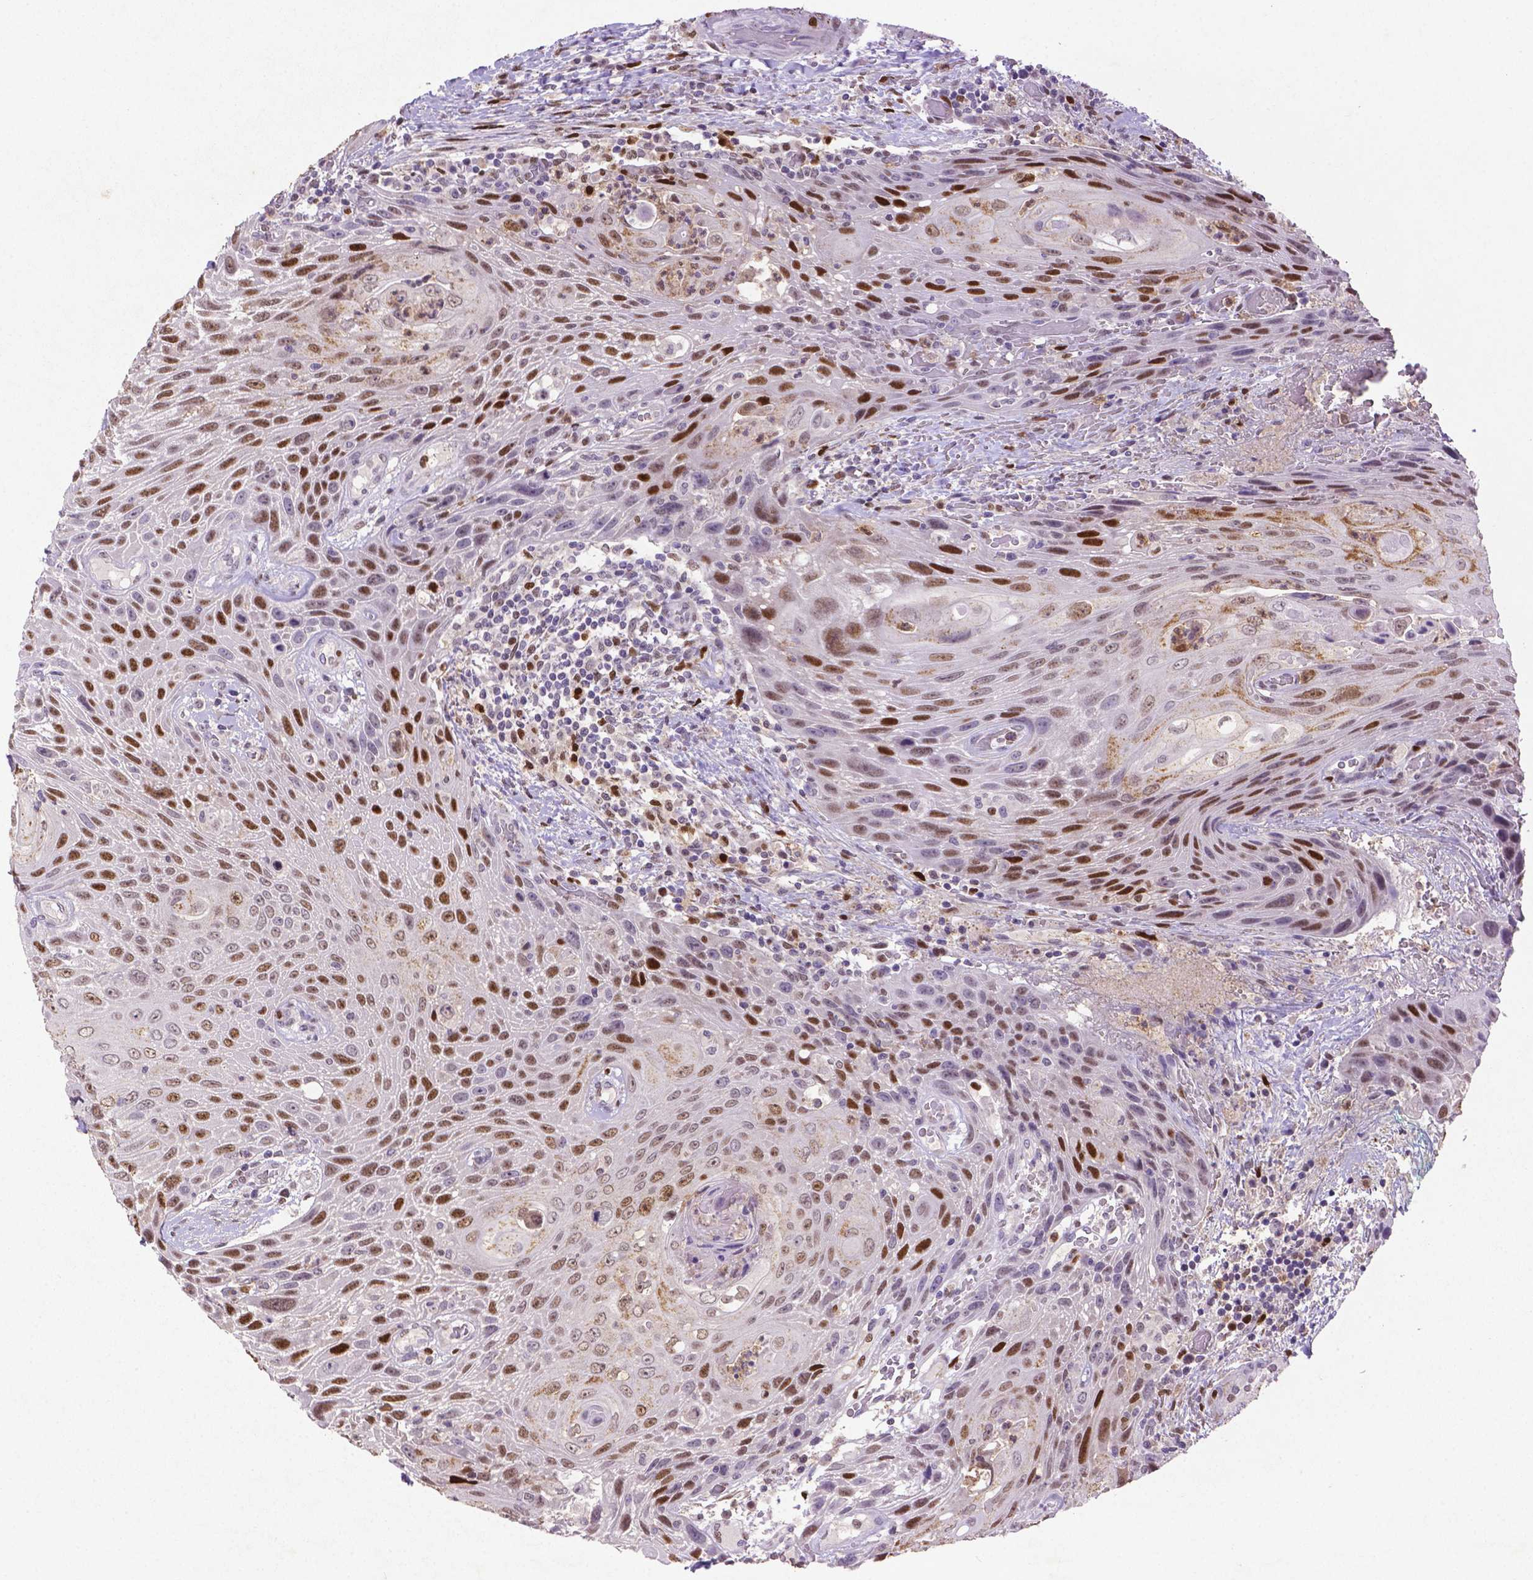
{"staining": {"intensity": "moderate", "quantity": ">75%", "location": "nuclear"}, "tissue": "head and neck cancer", "cell_type": "Tumor cells", "image_type": "cancer", "snomed": [{"axis": "morphology", "description": "Squamous cell carcinoma, NOS"}, {"axis": "topography", "description": "Head-Neck"}], "caption": "Immunohistochemical staining of human head and neck cancer (squamous cell carcinoma) reveals medium levels of moderate nuclear expression in approximately >75% of tumor cells.", "gene": "CDKN1A", "patient": {"sex": "male", "age": 69}}